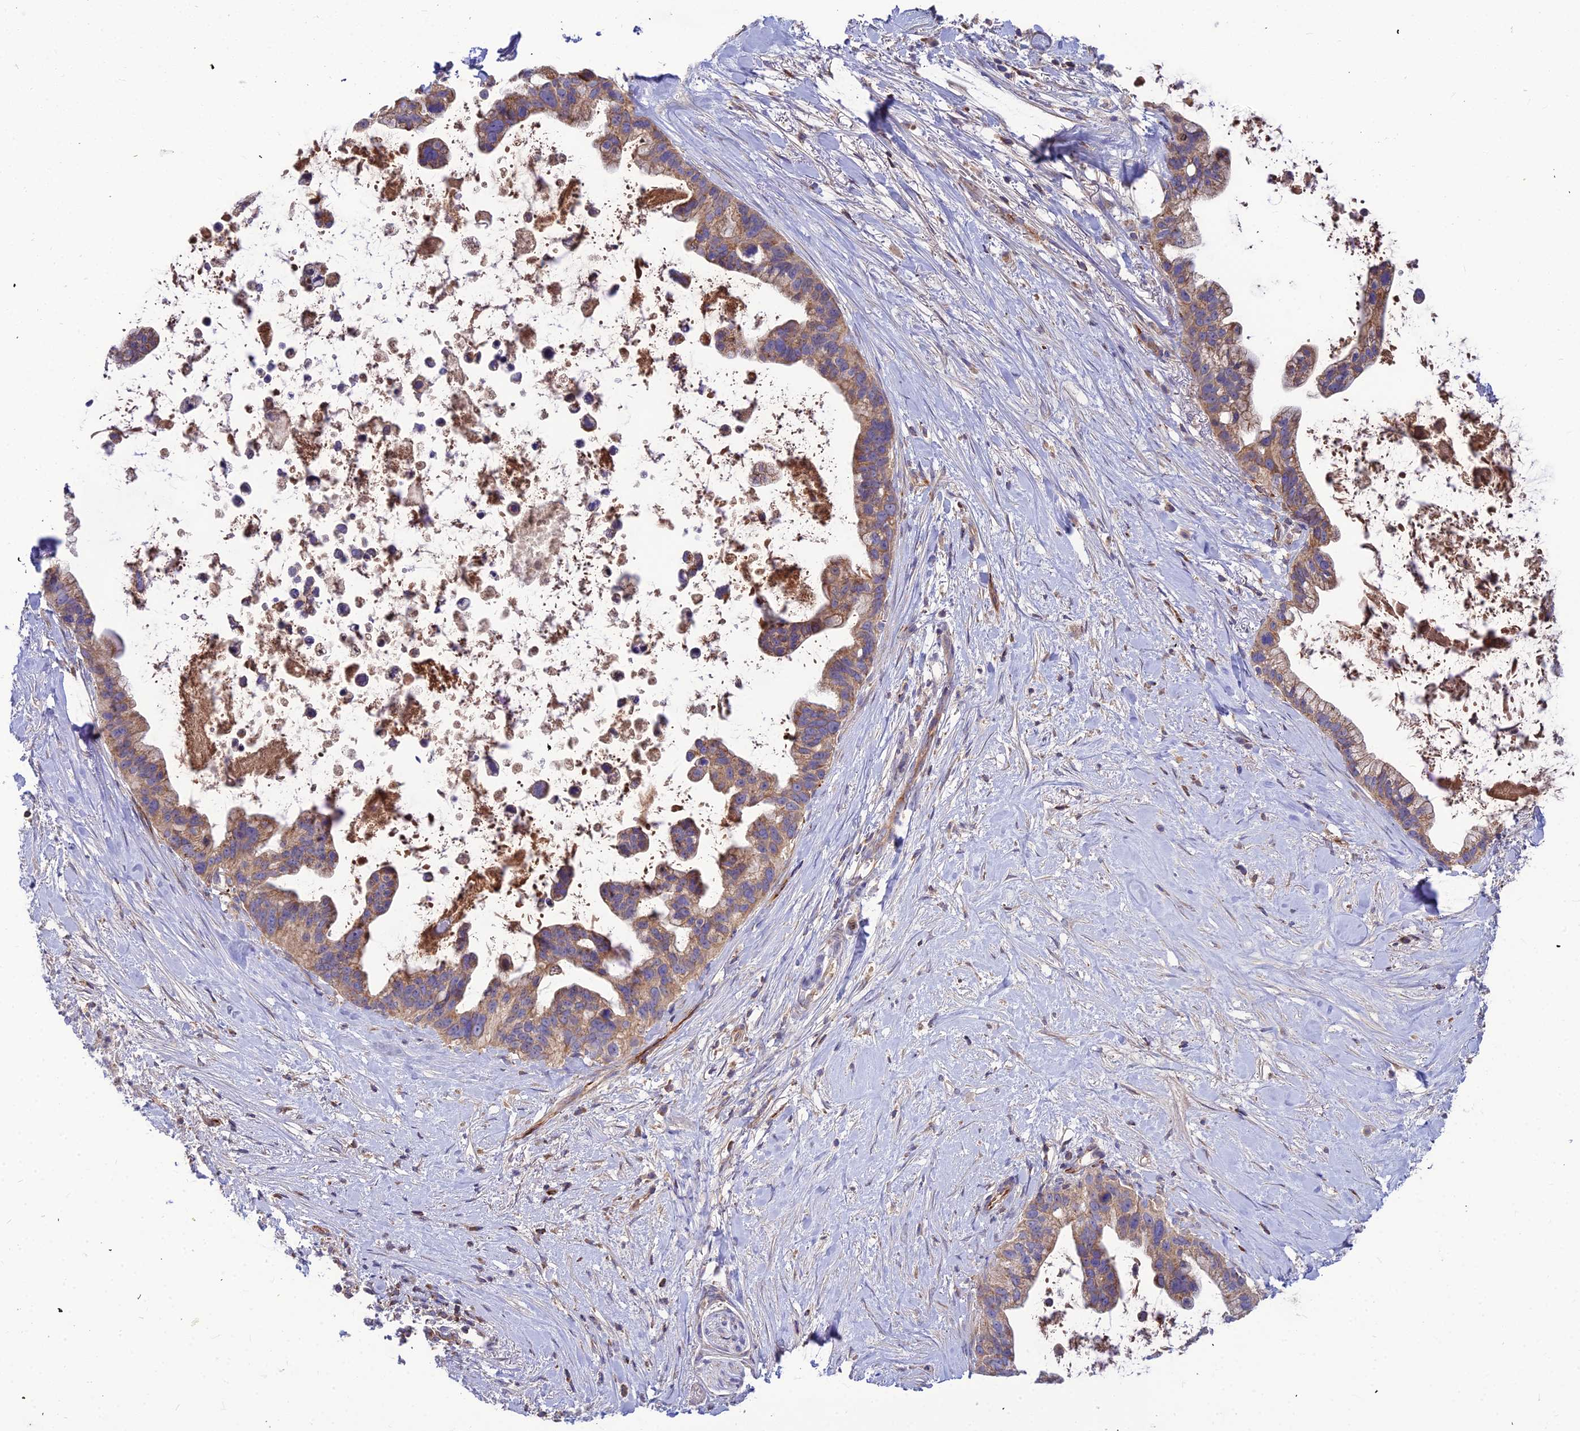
{"staining": {"intensity": "moderate", "quantity": "25%-75%", "location": "cytoplasmic/membranous"}, "tissue": "pancreatic cancer", "cell_type": "Tumor cells", "image_type": "cancer", "snomed": [{"axis": "morphology", "description": "Adenocarcinoma, NOS"}, {"axis": "topography", "description": "Pancreas"}], "caption": "A photomicrograph showing moderate cytoplasmic/membranous staining in about 25%-75% of tumor cells in pancreatic cancer, as visualized by brown immunohistochemical staining.", "gene": "ASPHD1", "patient": {"sex": "female", "age": 83}}